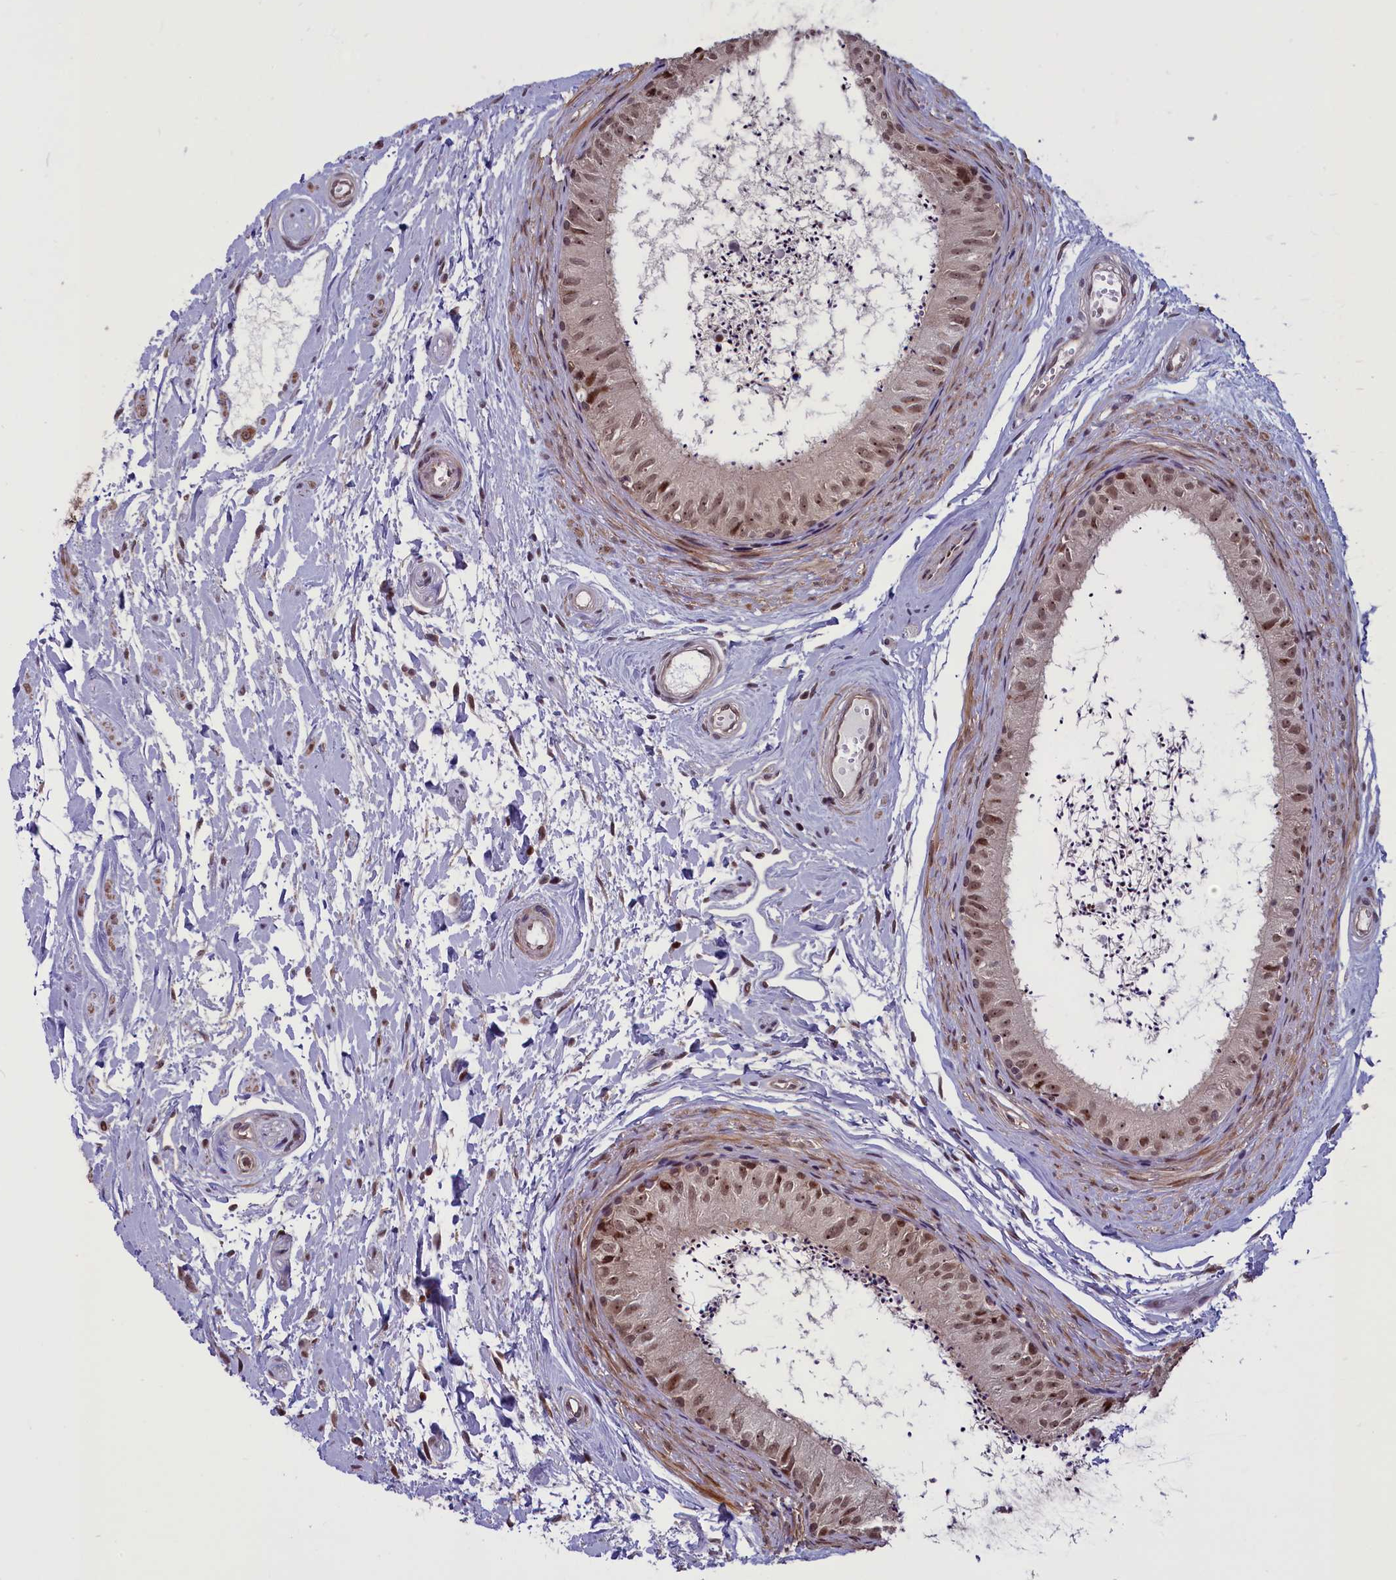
{"staining": {"intensity": "moderate", "quantity": ">75%", "location": "nuclear"}, "tissue": "epididymis", "cell_type": "Glandular cells", "image_type": "normal", "snomed": [{"axis": "morphology", "description": "Normal tissue, NOS"}, {"axis": "topography", "description": "Epididymis"}], "caption": "Protein expression analysis of unremarkable epididymis reveals moderate nuclear positivity in approximately >75% of glandular cells.", "gene": "SHFL", "patient": {"sex": "male", "age": 56}}